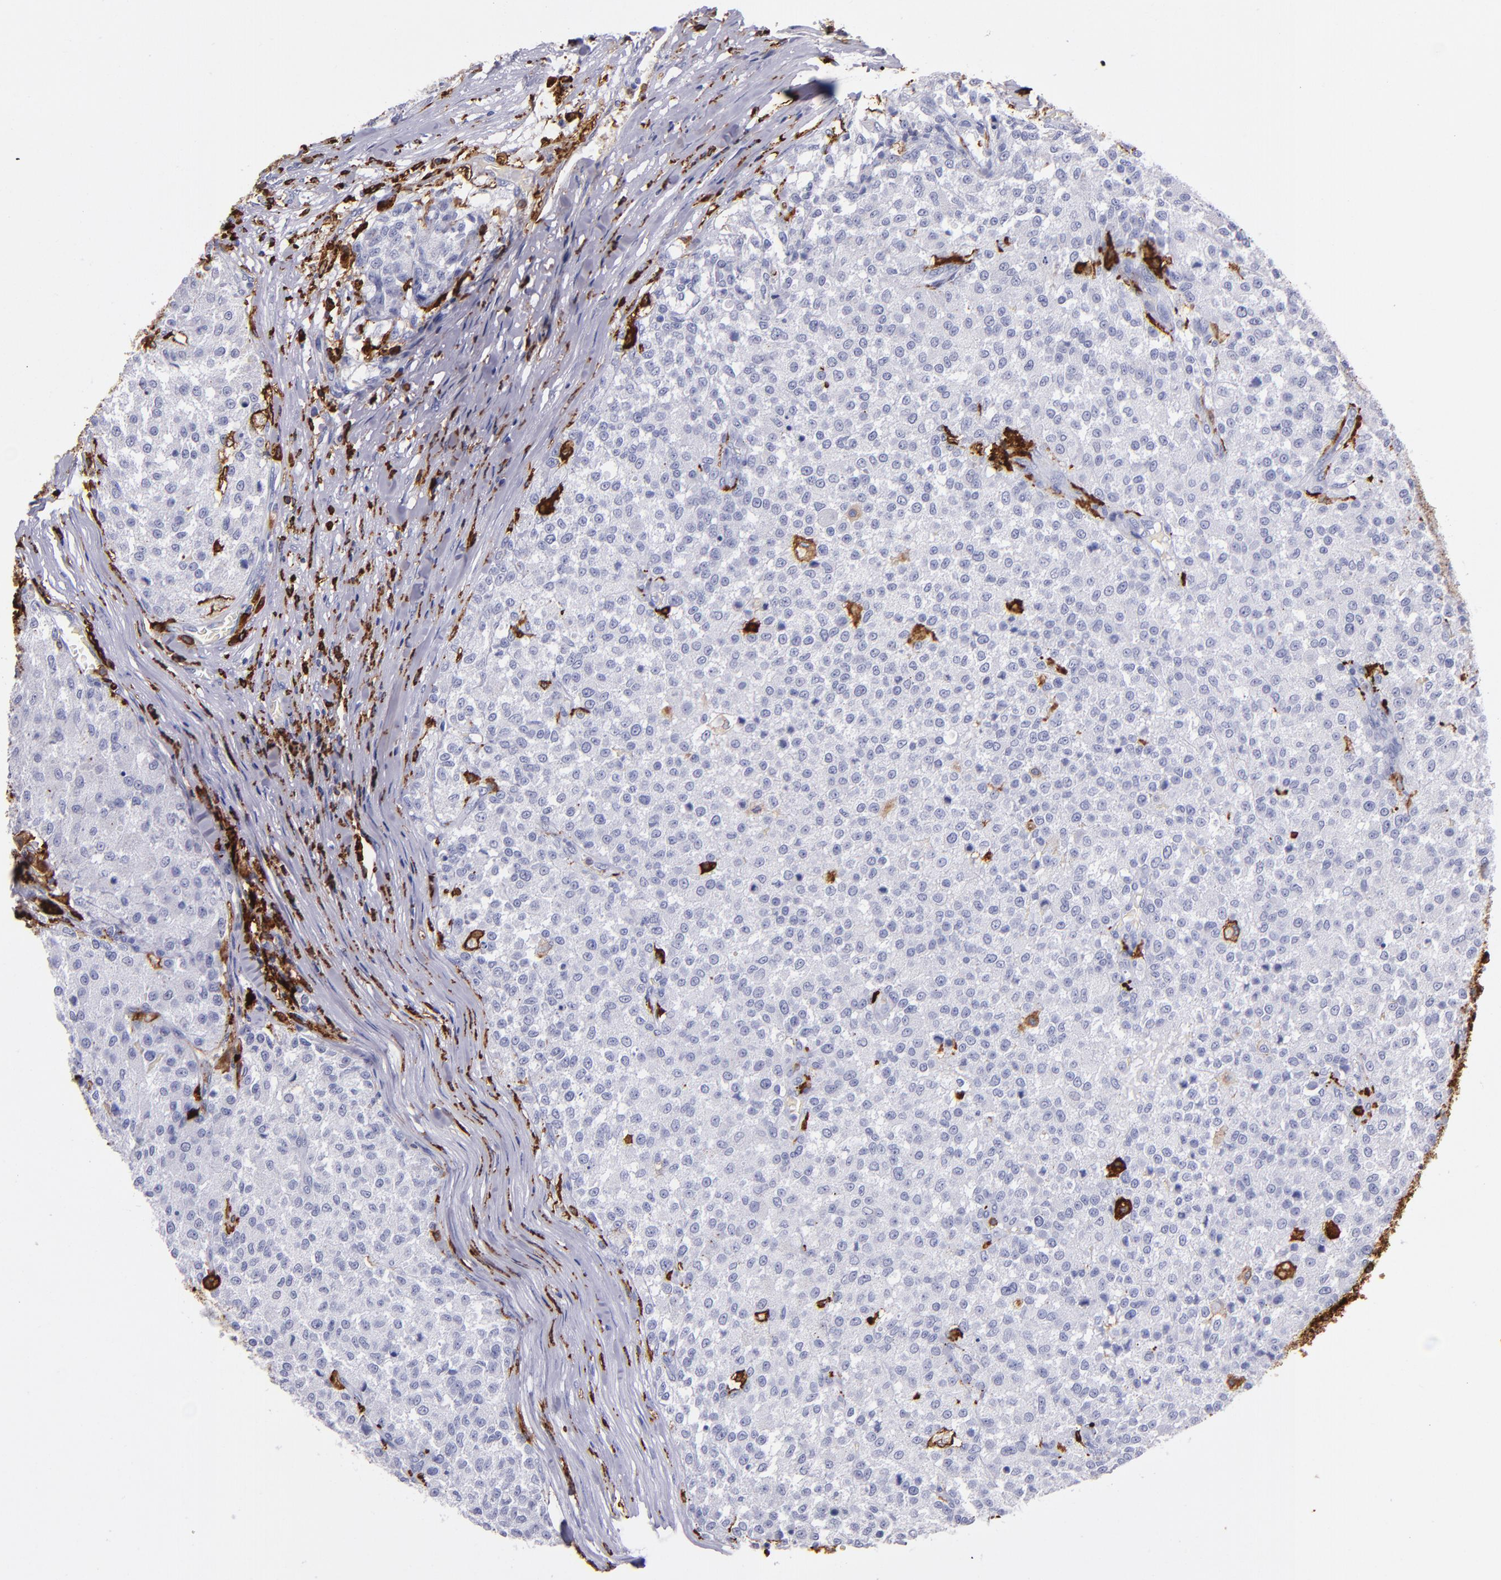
{"staining": {"intensity": "negative", "quantity": "none", "location": "none"}, "tissue": "testis cancer", "cell_type": "Tumor cells", "image_type": "cancer", "snomed": [{"axis": "morphology", "description": "Seminoma, NOS"}, {"axis": "topography", "description": "Testis"}], "caption": "DAB immunohistochemical staining of seminoma (testis) exhibits no significant positivity in tumor cells.", "gene": "HLA-DRA", "patient": {"sex": "male", "age": 59}}